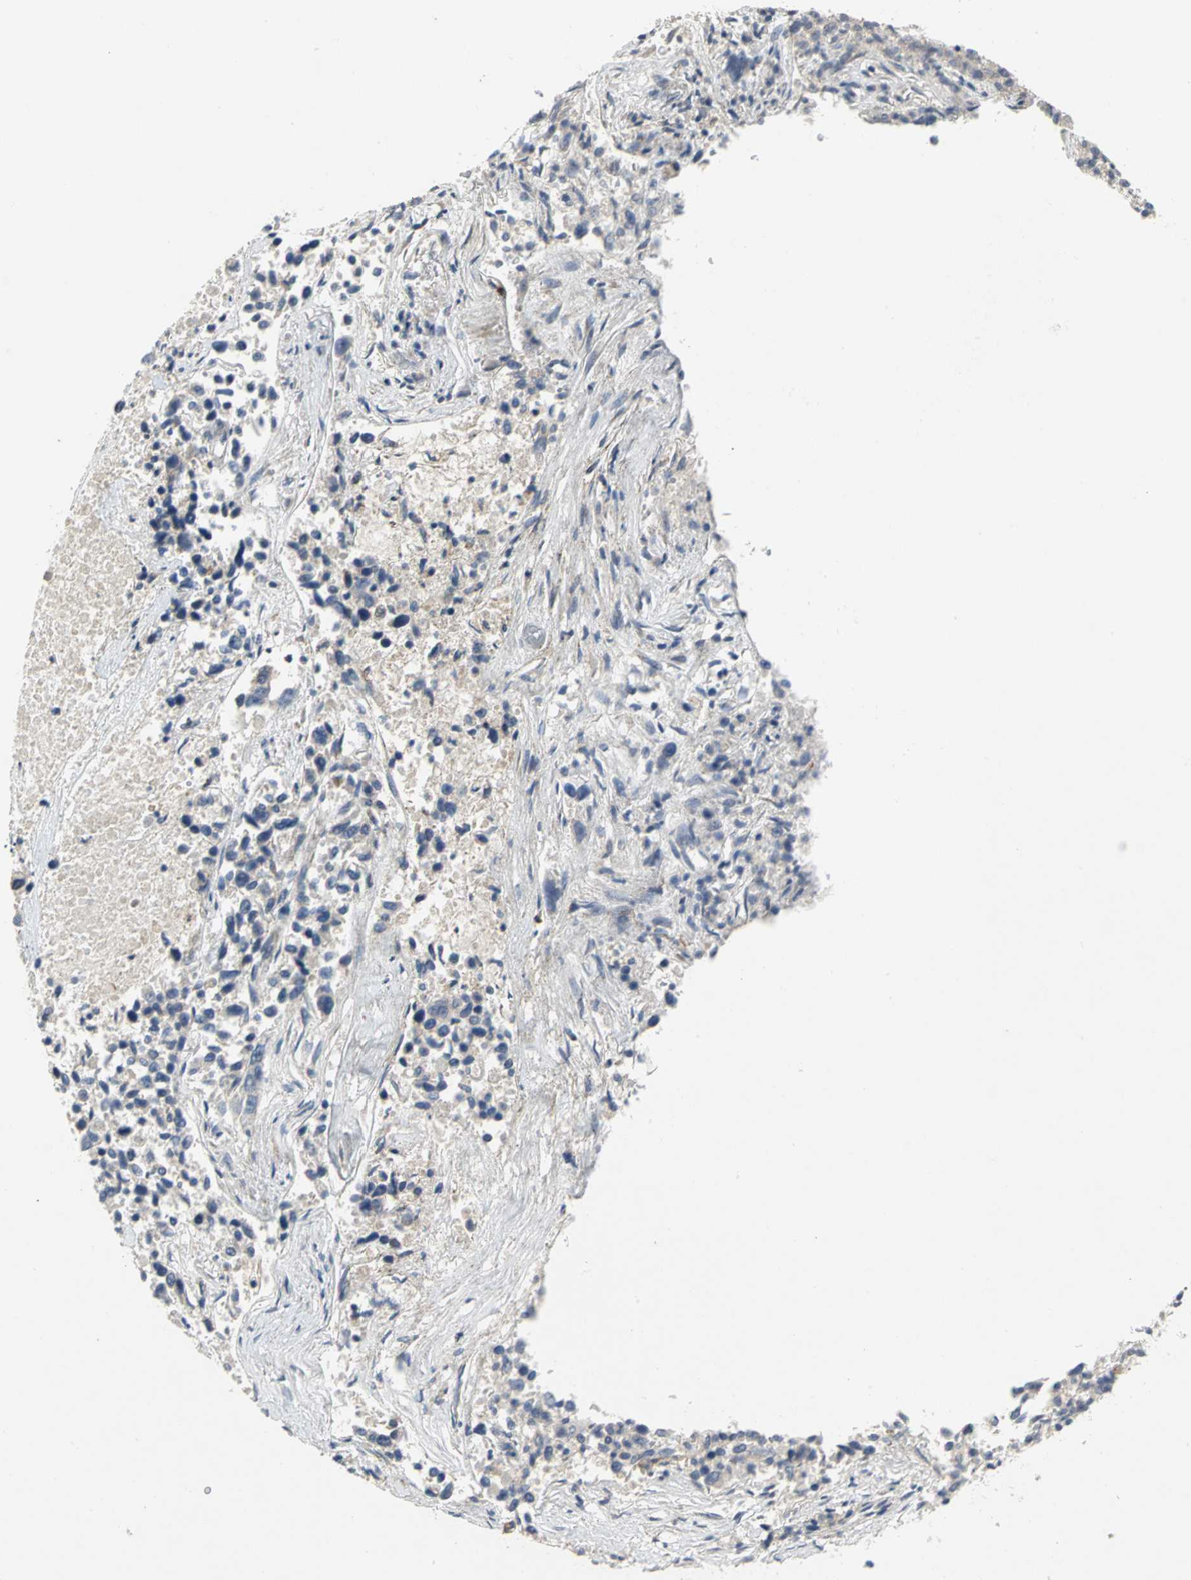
{"staining": {"intensity": "weak", "quantity": "<25%", "location": "cytoplasmic/membranous"}, "tissue": "lung cancer", "cell_type": "Tumor cells", "image_type": "cancer", "snomed": [{"axis": "morphology", "description": "Adenocarcinoma, NOS"}, {"axis": "topography", "description": "Lung"}], "caption": "The histopathology image demonstrates no significant staining in tumor cells of adenocarcinoma (lung). (Brightfield microscopy of DAB IHC at high magnification).", "gene": "SPPL2B", "patient": {"sex": "male", "age": 84}}